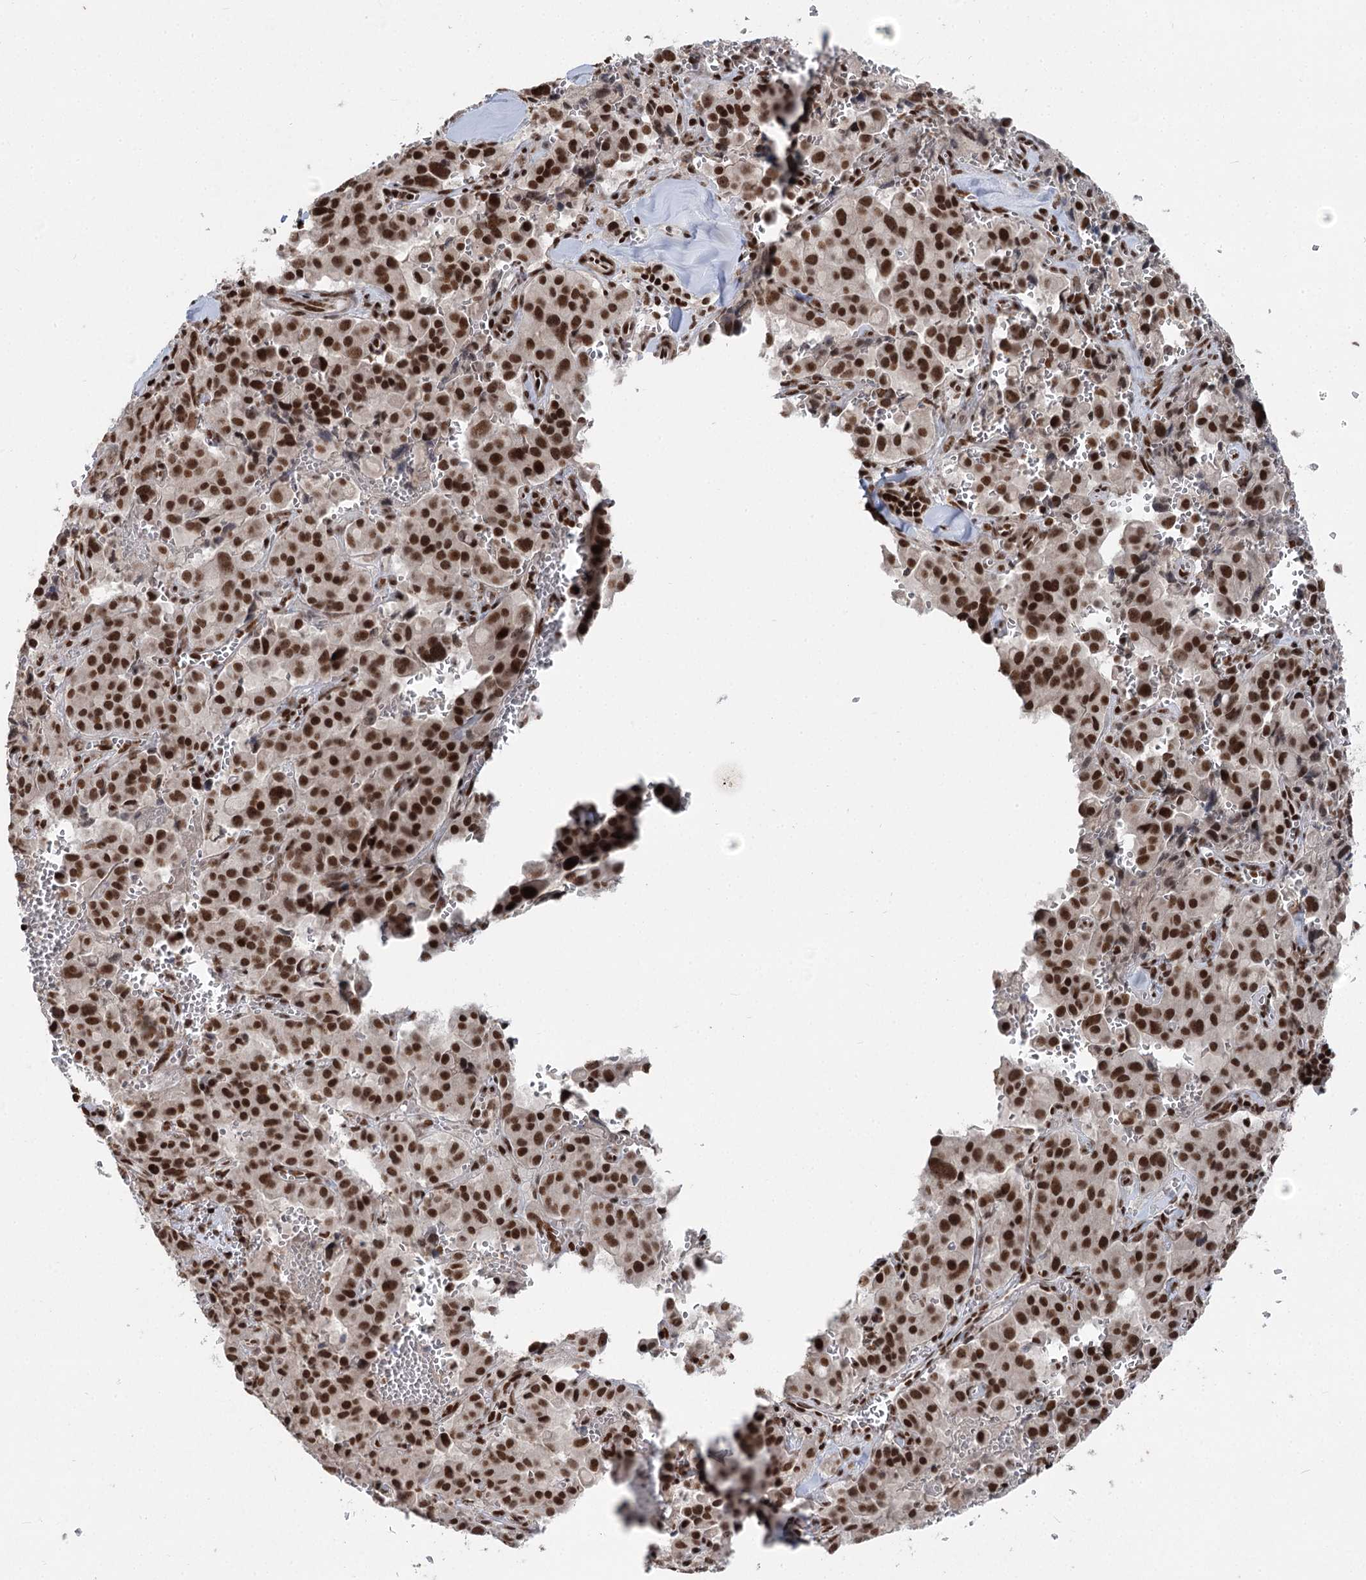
{"staining": {"intensity": "strong", "quantity": ">75%", "location": "nuclear"}, "tissue": "pancreatic cancer", "cell_type": "Tumor cells", "image_type": "cancer", "snomed": [{"axis": "morphology", "description": "Adenocarcinoma, NOS"}, {"axis": "topography", "description": "Pancreas"}], "caption": "Brown immunohistochemical staining in pancreatic adenocarcinoma exhibits strong nuclear expression in approximately >75% of tumor cells.", "gene": "CGGBP1", "patient": {"sex": "male", "age": 65}}